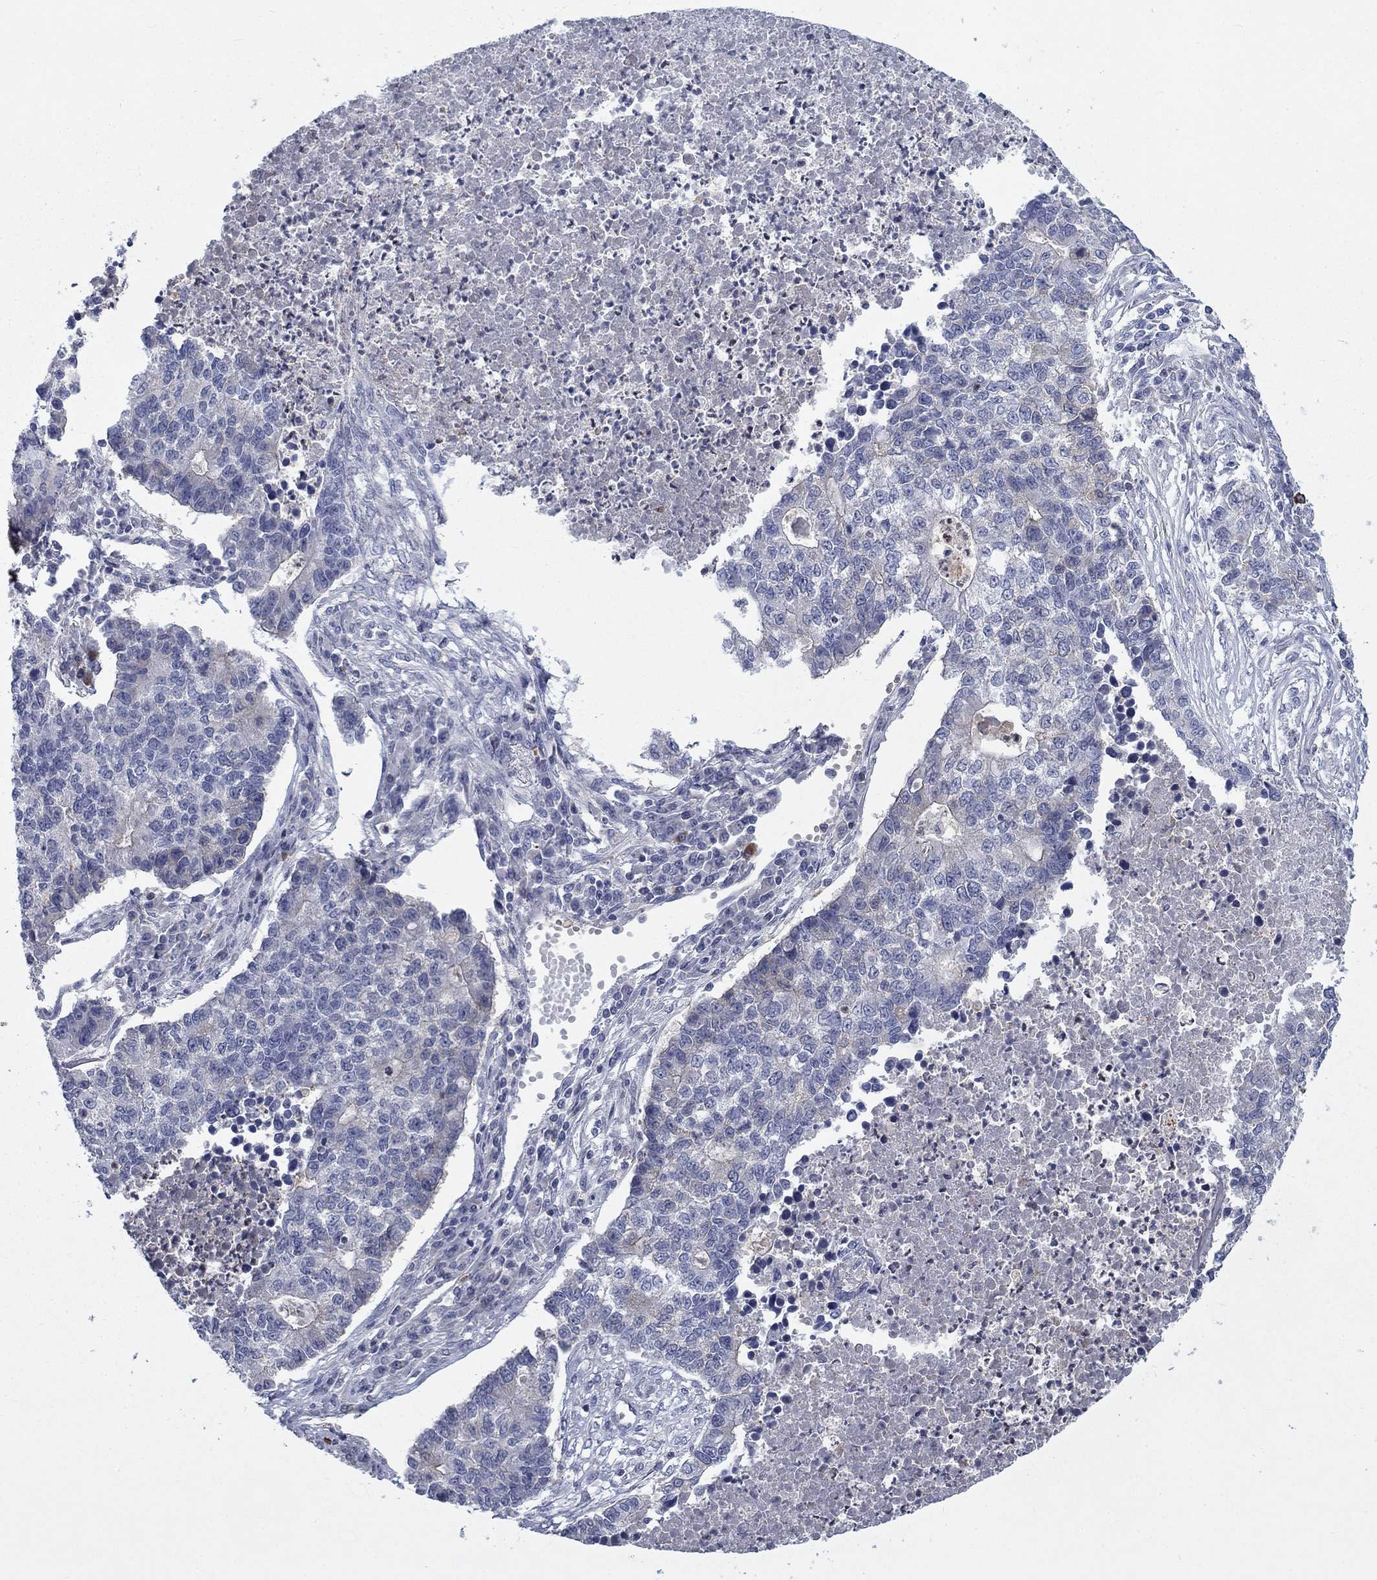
{"staining": {"intensity": "weak", "quantity": "<25%", "location": "cytoplasmic/membranous"}, "tissue": "lung cancer", "cell_type": "Tumor cells", "image_type": "cancer", "snomed": [{"axis": "morphology", "description": "Adenocarcinoma, NOS"}, {"axis": "topography", "description": "Lung"}], "caption": "This is an immunohistochemistry micrograph of lung adenocarcinoma. There is no expression in tumor cells.", "gene": "KIF15", "patient": {"sex": "male", "age": 57}}